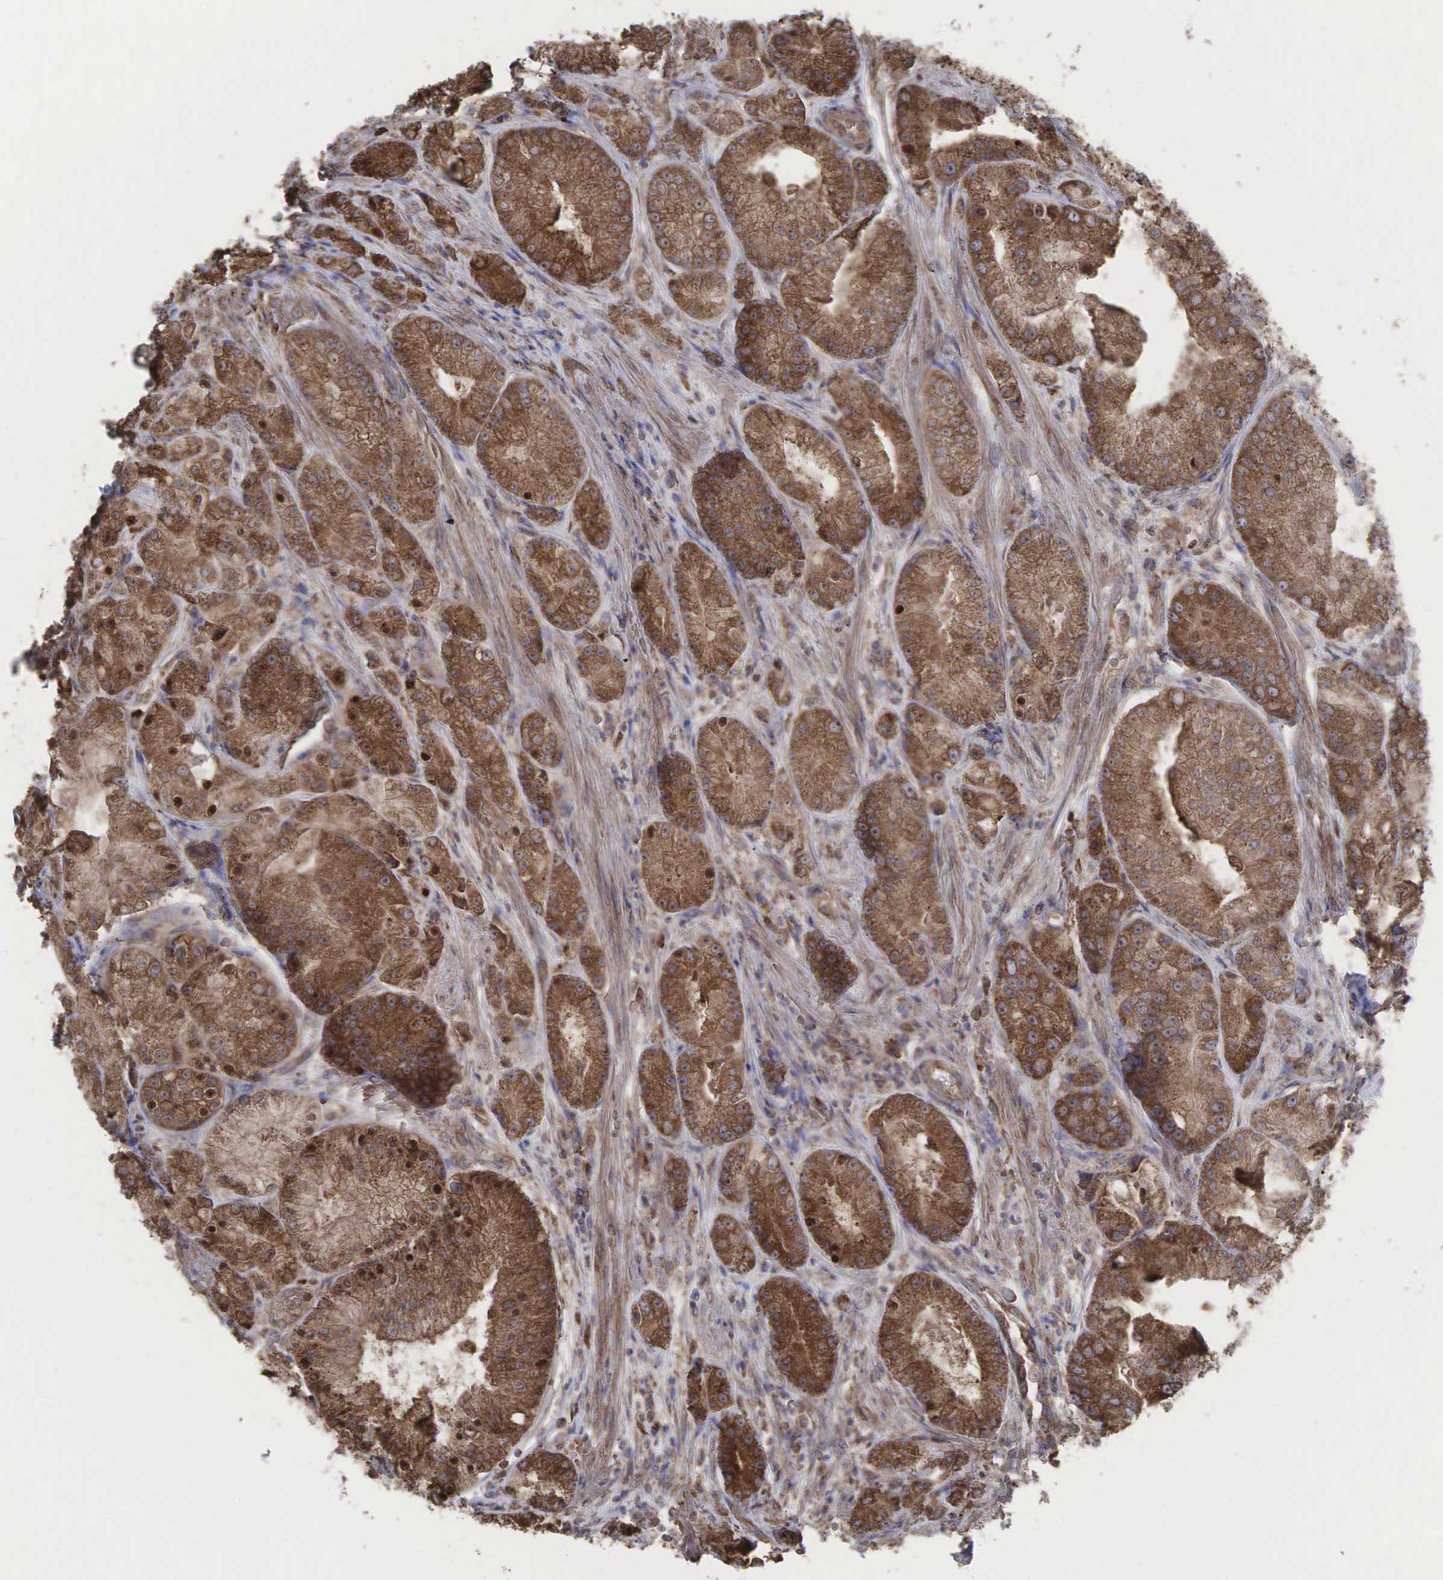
{"staining": {"intensity": "moderate", "quantity": ">75%", "location": "cytoplasmic/membranous,nuclear"}, "tissue": "prostate cancer", "cell_type": "Tumor cells", "image_type": "cancer", "snomed": [{"axis": "morphology", "description": "Adenocarcinoma, Medium grade"}, {"axis": "topography", "description": "Prostate"}], "caption": "Moderate cytoplasmic/membranous and nuclear protein staining is present in about >75% of tumor cells in adenocarcinoma (medium-grade) (prostate).", "gene": "PABPC5", "patient": {"sex": "male", "age": 72}}